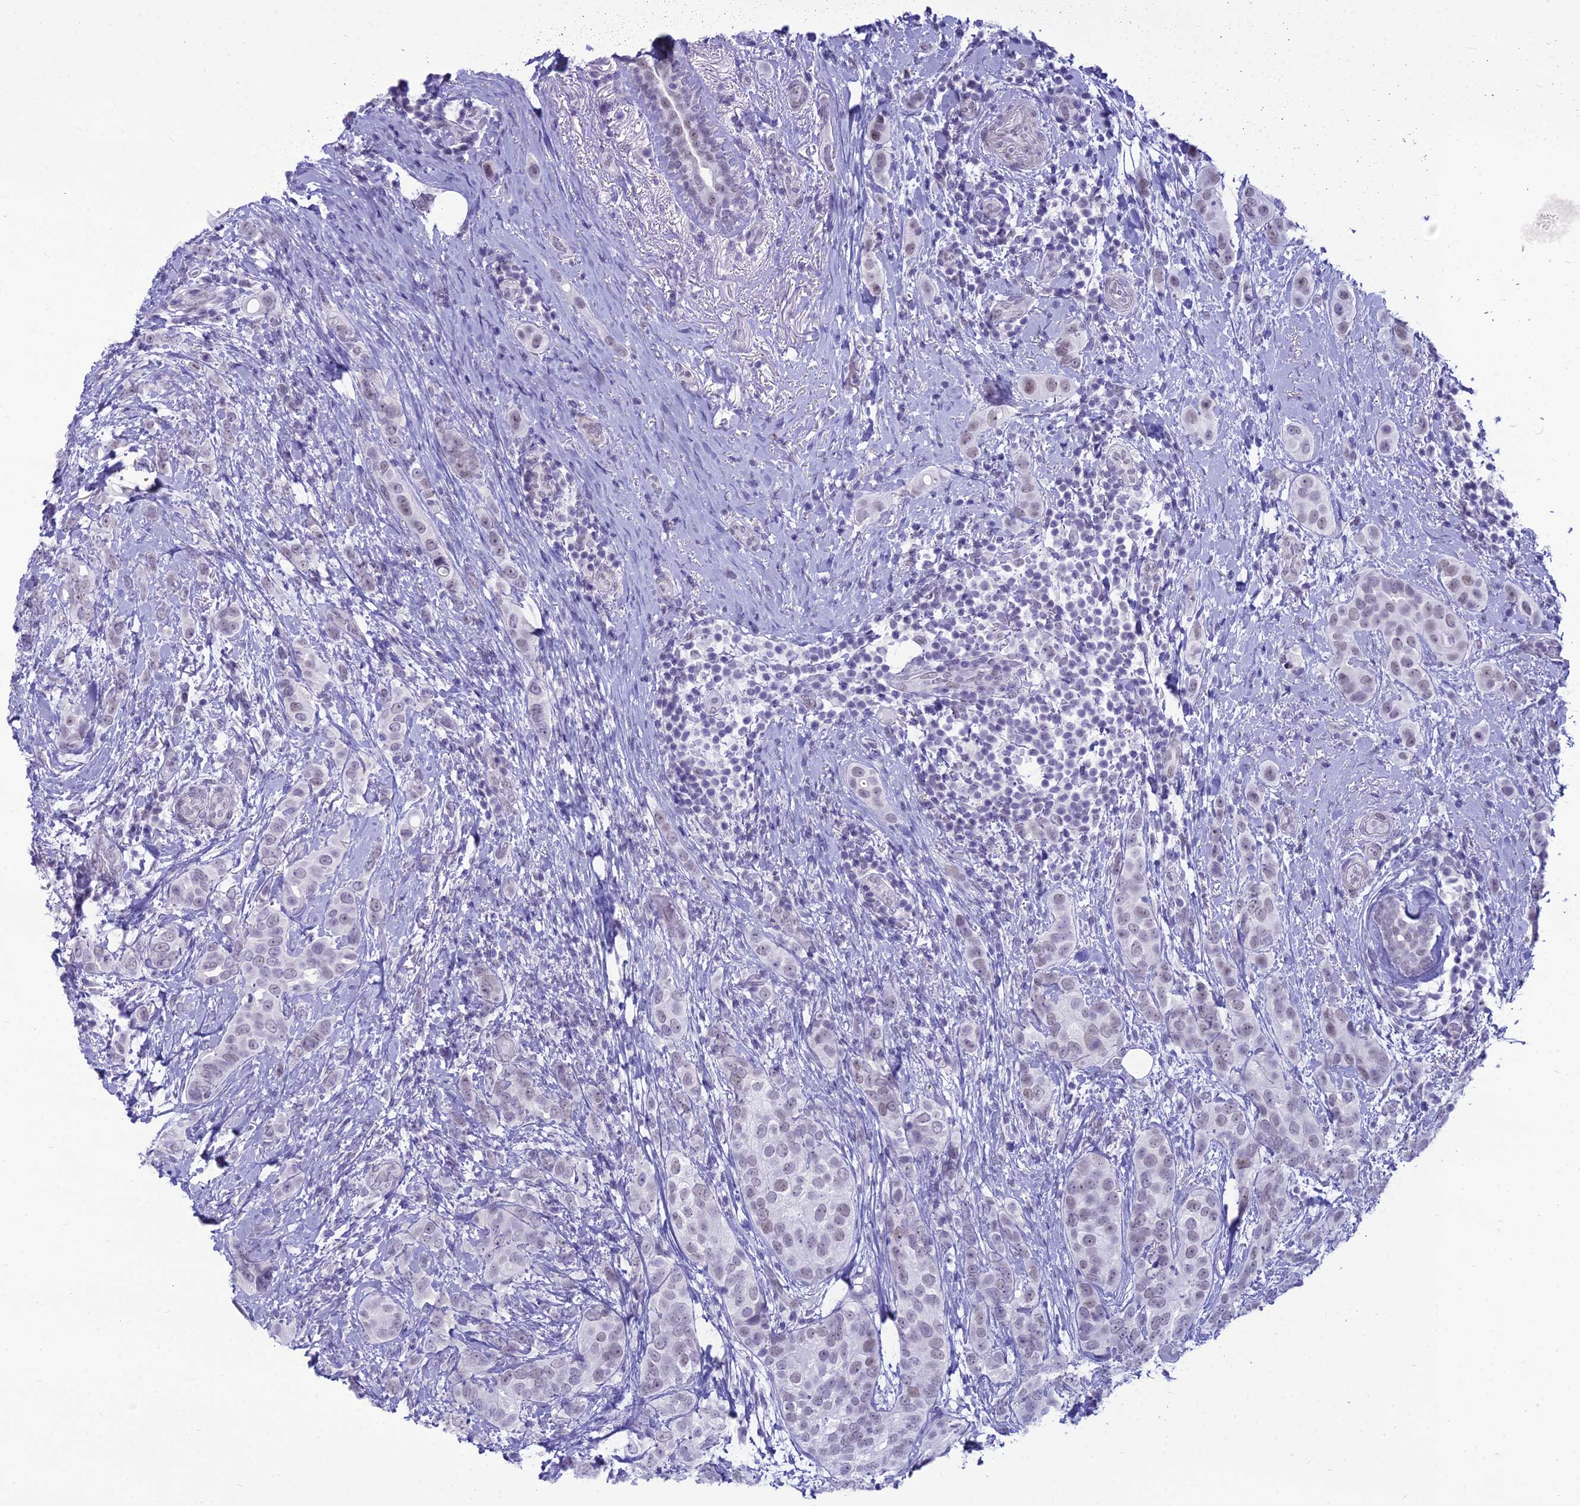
{"staining": {"intensity": "weak", "quantity": "25%-75%", "location": "nuclear"}, "tissue": "breast cancer", "cell_type": "Tumor cells", "image_type": "cancer", "snomed": [{"axis": "morphology", "description": "Lobular carcinoma"}, {"axis": "topography", "description": "Breast"}], "caption": "The immunohistochemical stain highlights weak nuclear staining in tumor cells of lobular carcinoma (breast) tissue.", "gene": "DHX40", "patient": {"sex": "female", "age": 51}}